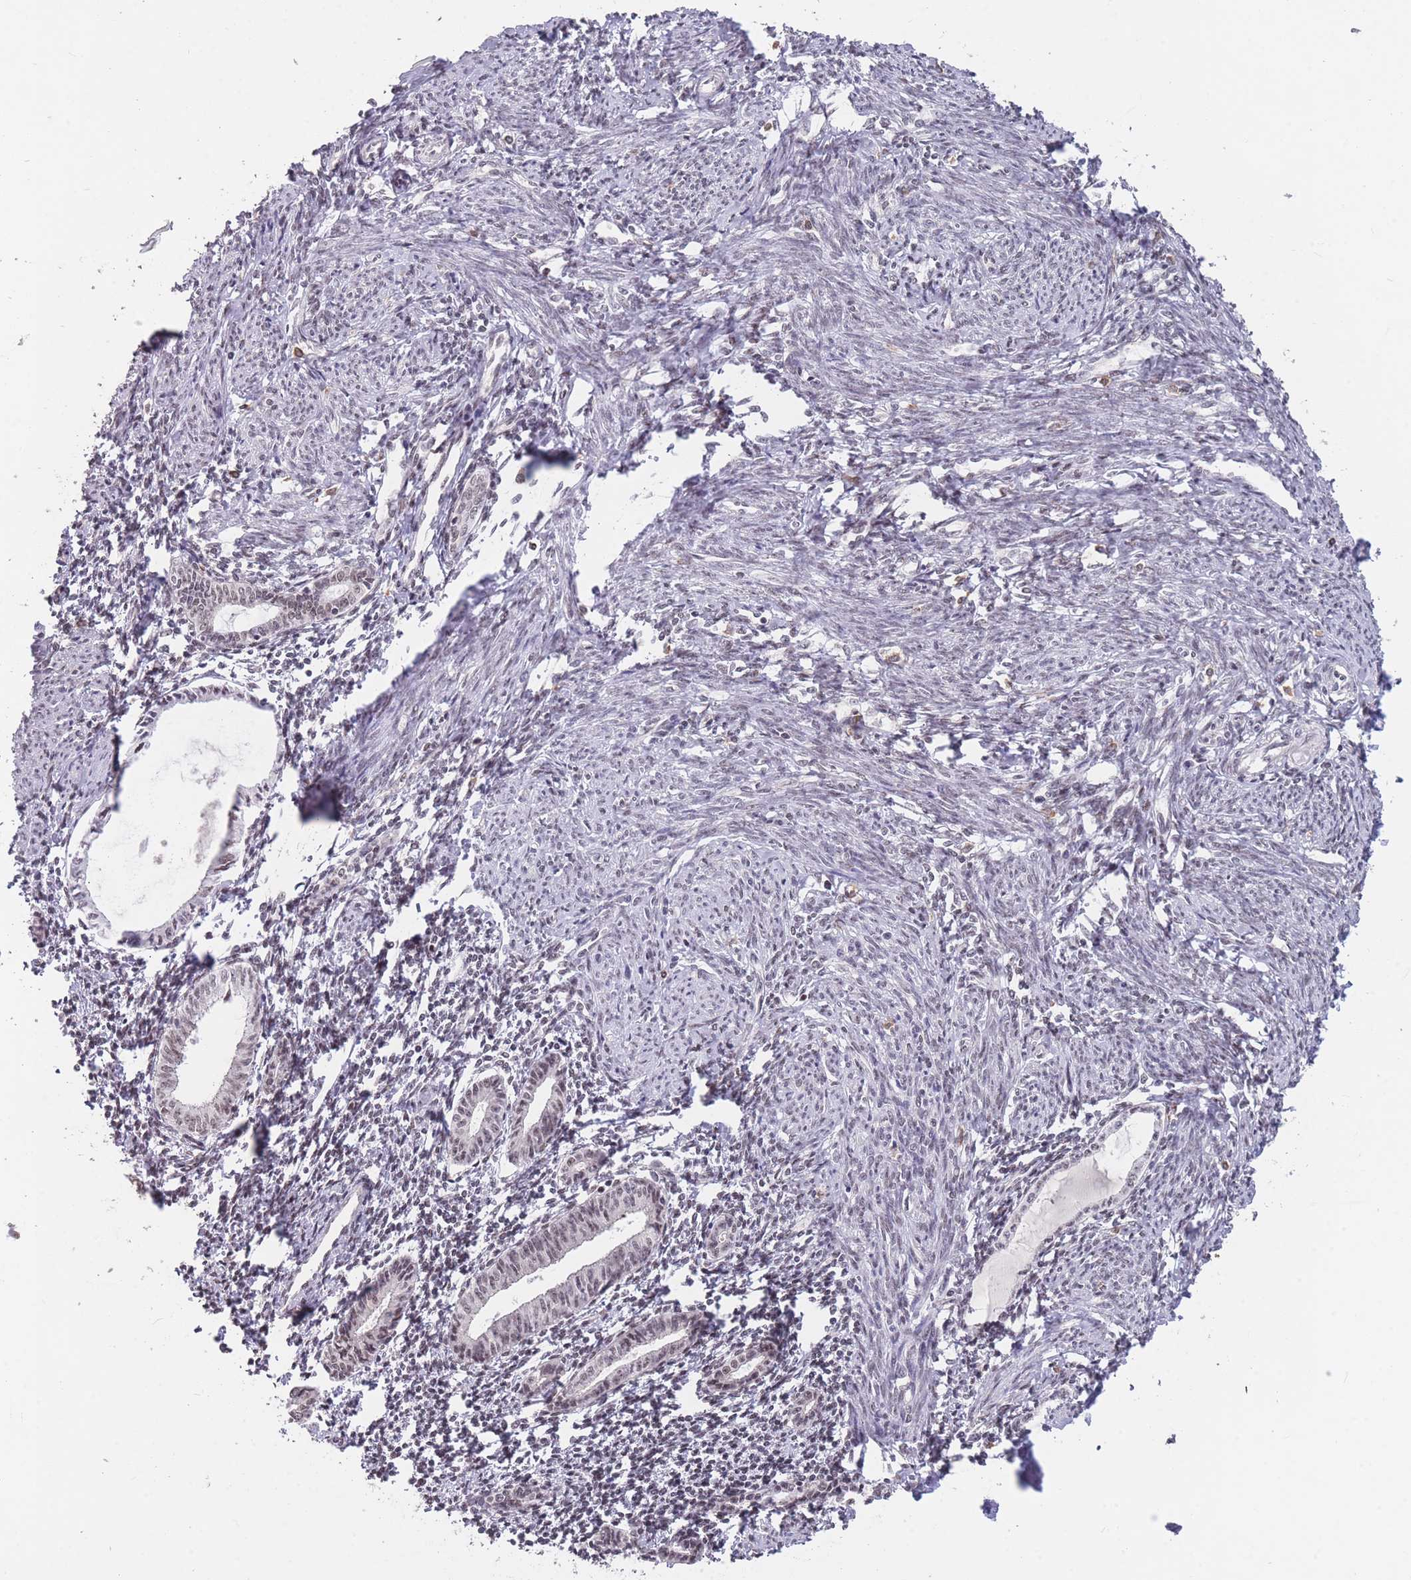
{"staining": {"intensity": "weak", "quantity": "25%-75%", "location": "nuclear"}, "tissue": "endometrium", "cell_type": "Cells in endometrial stroma", "image_type": "normal", "snomed": [{"axis": "morphology", "description": "Normal tissue, NOS"}, {"axis": "topography", "description": "Endometrium"}], "caption": "The image reveals staining of normal endometrium, revealing weak nuclear protein positivity (brown color) within cells in endometrial stroma. (brown staining indicates protein expression, while blue staining denotes nuclei).", "gene": "HNRNPUL1", "patient": {"sex": "female", "age": 63}}